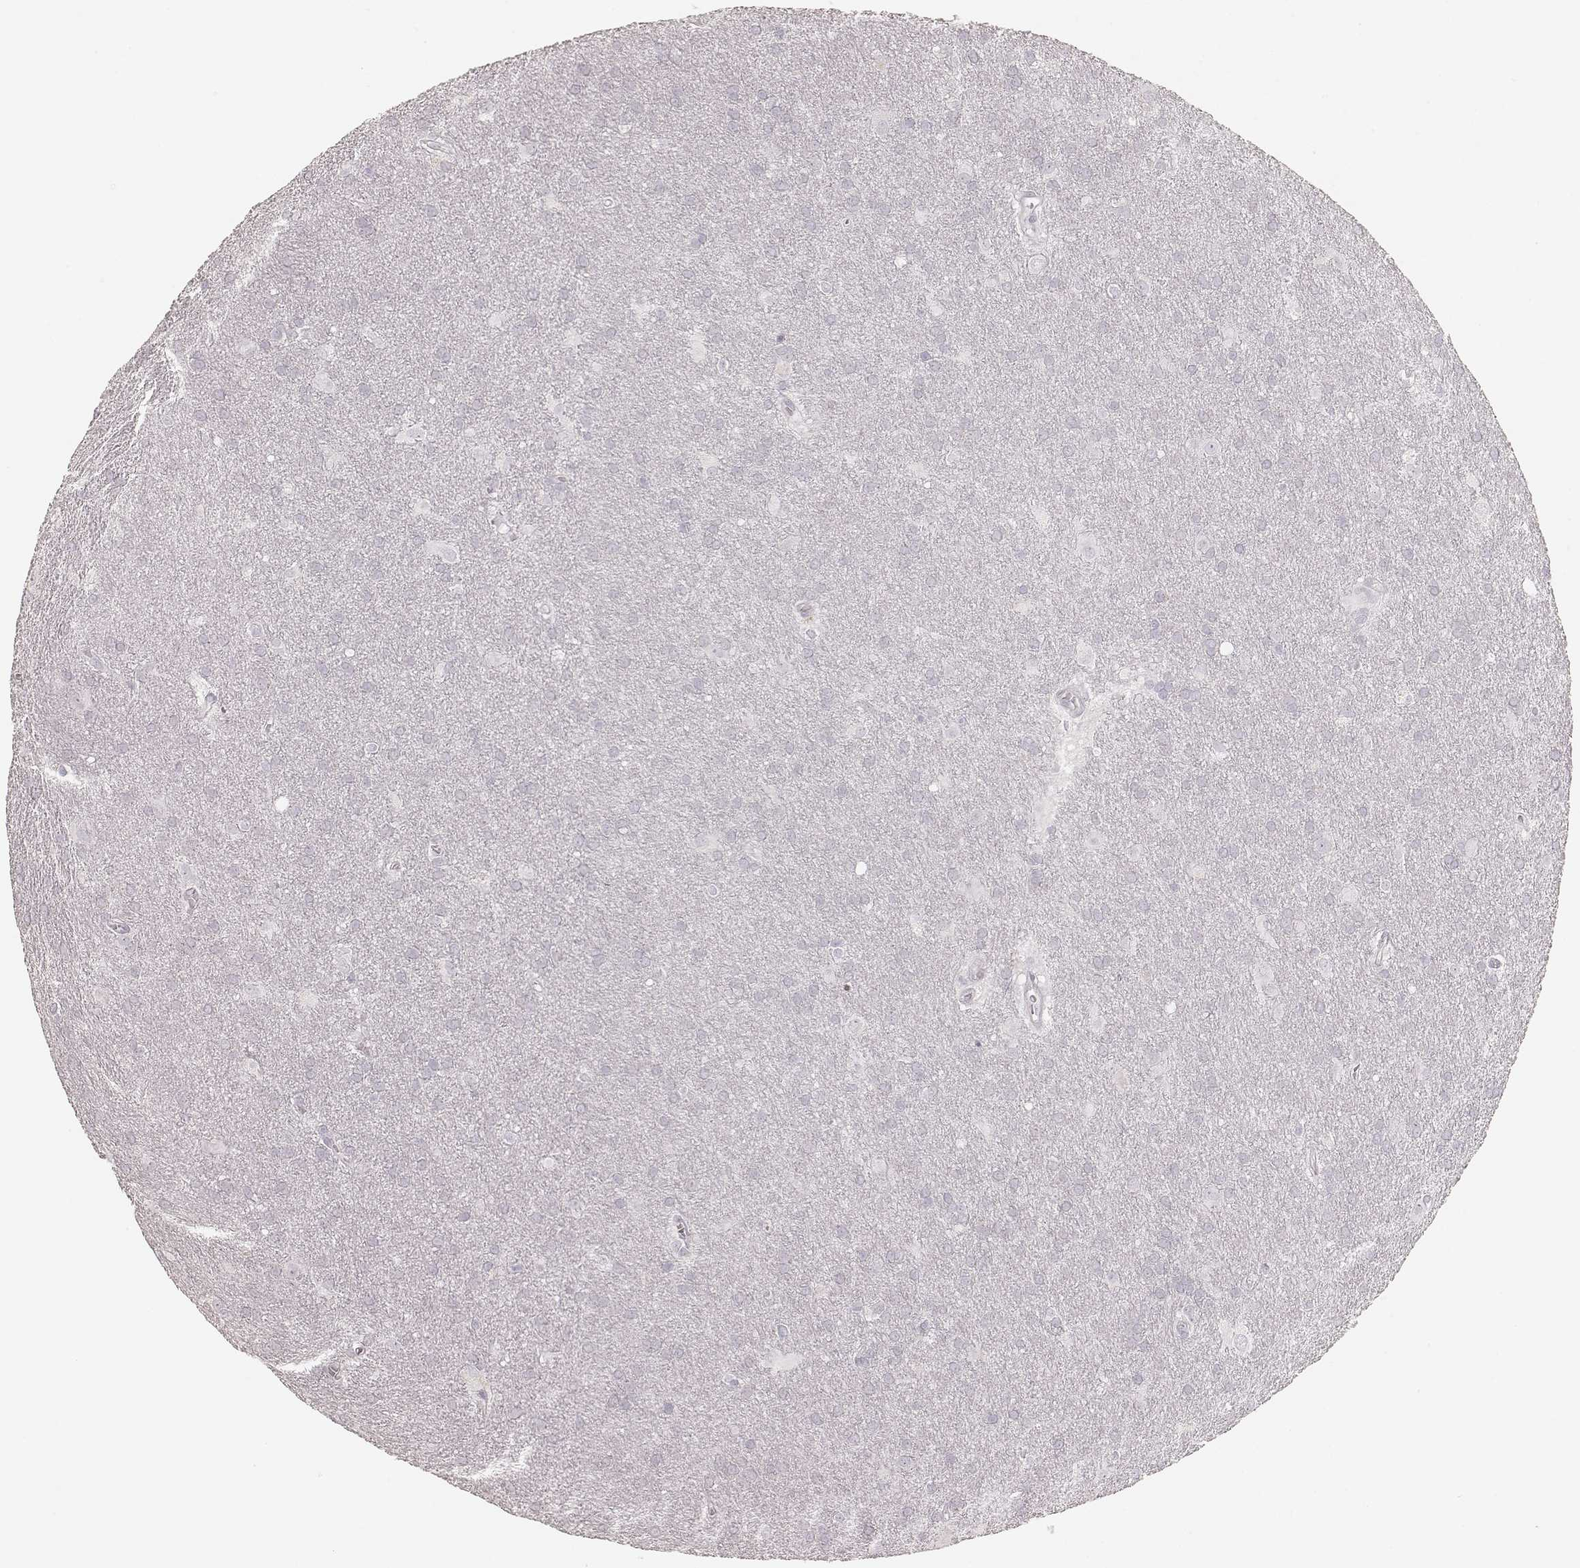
{"staining": {"intensity": "negative", "quantity": "none", "location": "none"}, "tissue": "glioma", "cell_type": "Tumor cells", "image_type": "cancer", "snomed": [{"axis": "morphology", "description": "Glioma, malignant, Low grade"}, {"axis": "topography", "description": "Brain"}], "caption": "DAB (3,3'-diaminobenzidine) immunohistochemical staining of glioma shows no significant positivity in tumor cells. (DAB immunohistochemistry, high magnification).", "gene": "KRT31", "patient": {"sex": "male", "age": 58}}